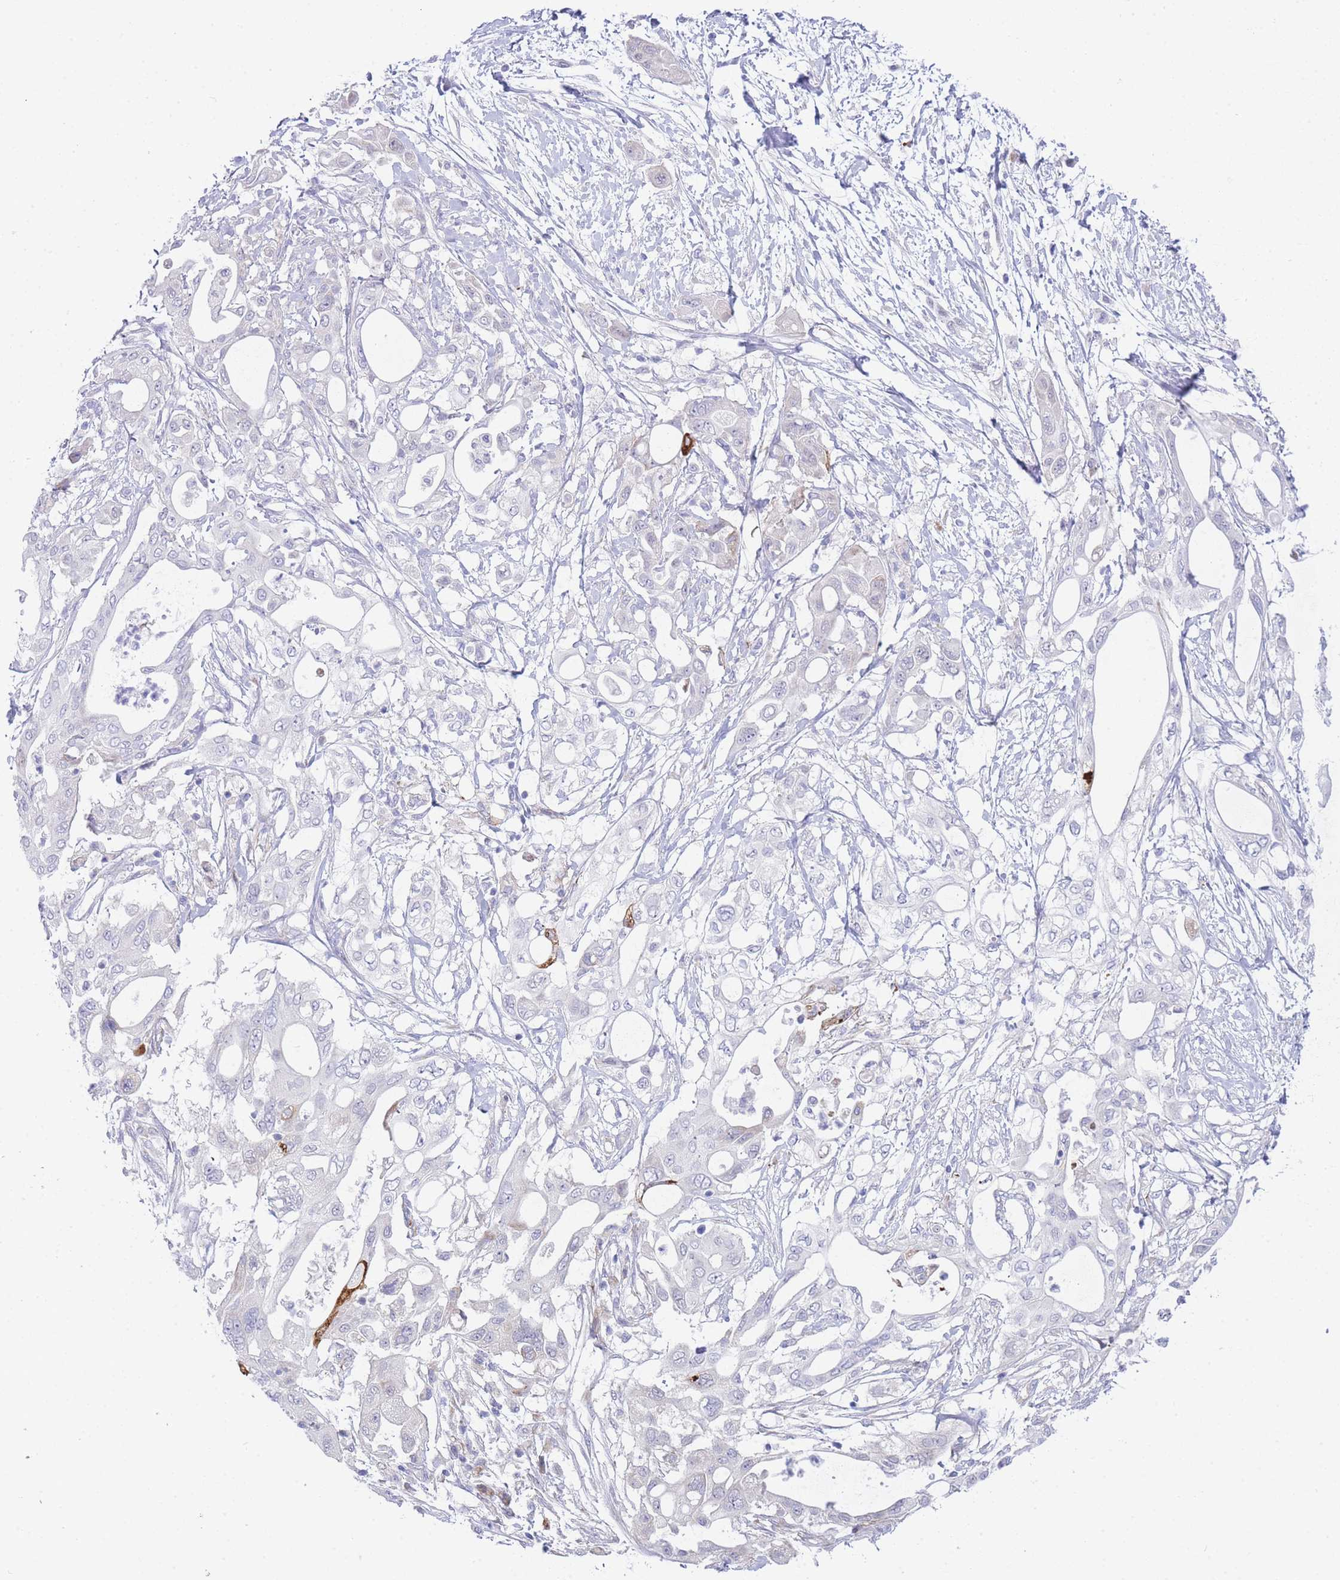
{"staining": {"intensity": "negative", "quantity": "none", "location": "none"}, "tissue": "pancreatic cancer", "cell_type": "Tumor cells", "image_type": "cancer", "snomed": [{"axis": "morphology", "description": "Adenocarcinoma, NOS"}, {"axis": "topography", "description": "Pancreas"}], "caption": "A high-resolution micrograph shows immunohistochemistry staining of adenocarcinoma (pancreatic), which shows no significant positivity in tumor cells. (Brightfield microscopy of DAB (3,3'-diaminobenzidine) immunohistochemistry (IHC) at high magnification).", "gene": "ZNF510", "patient": {"sex": "male", "age": 68}}